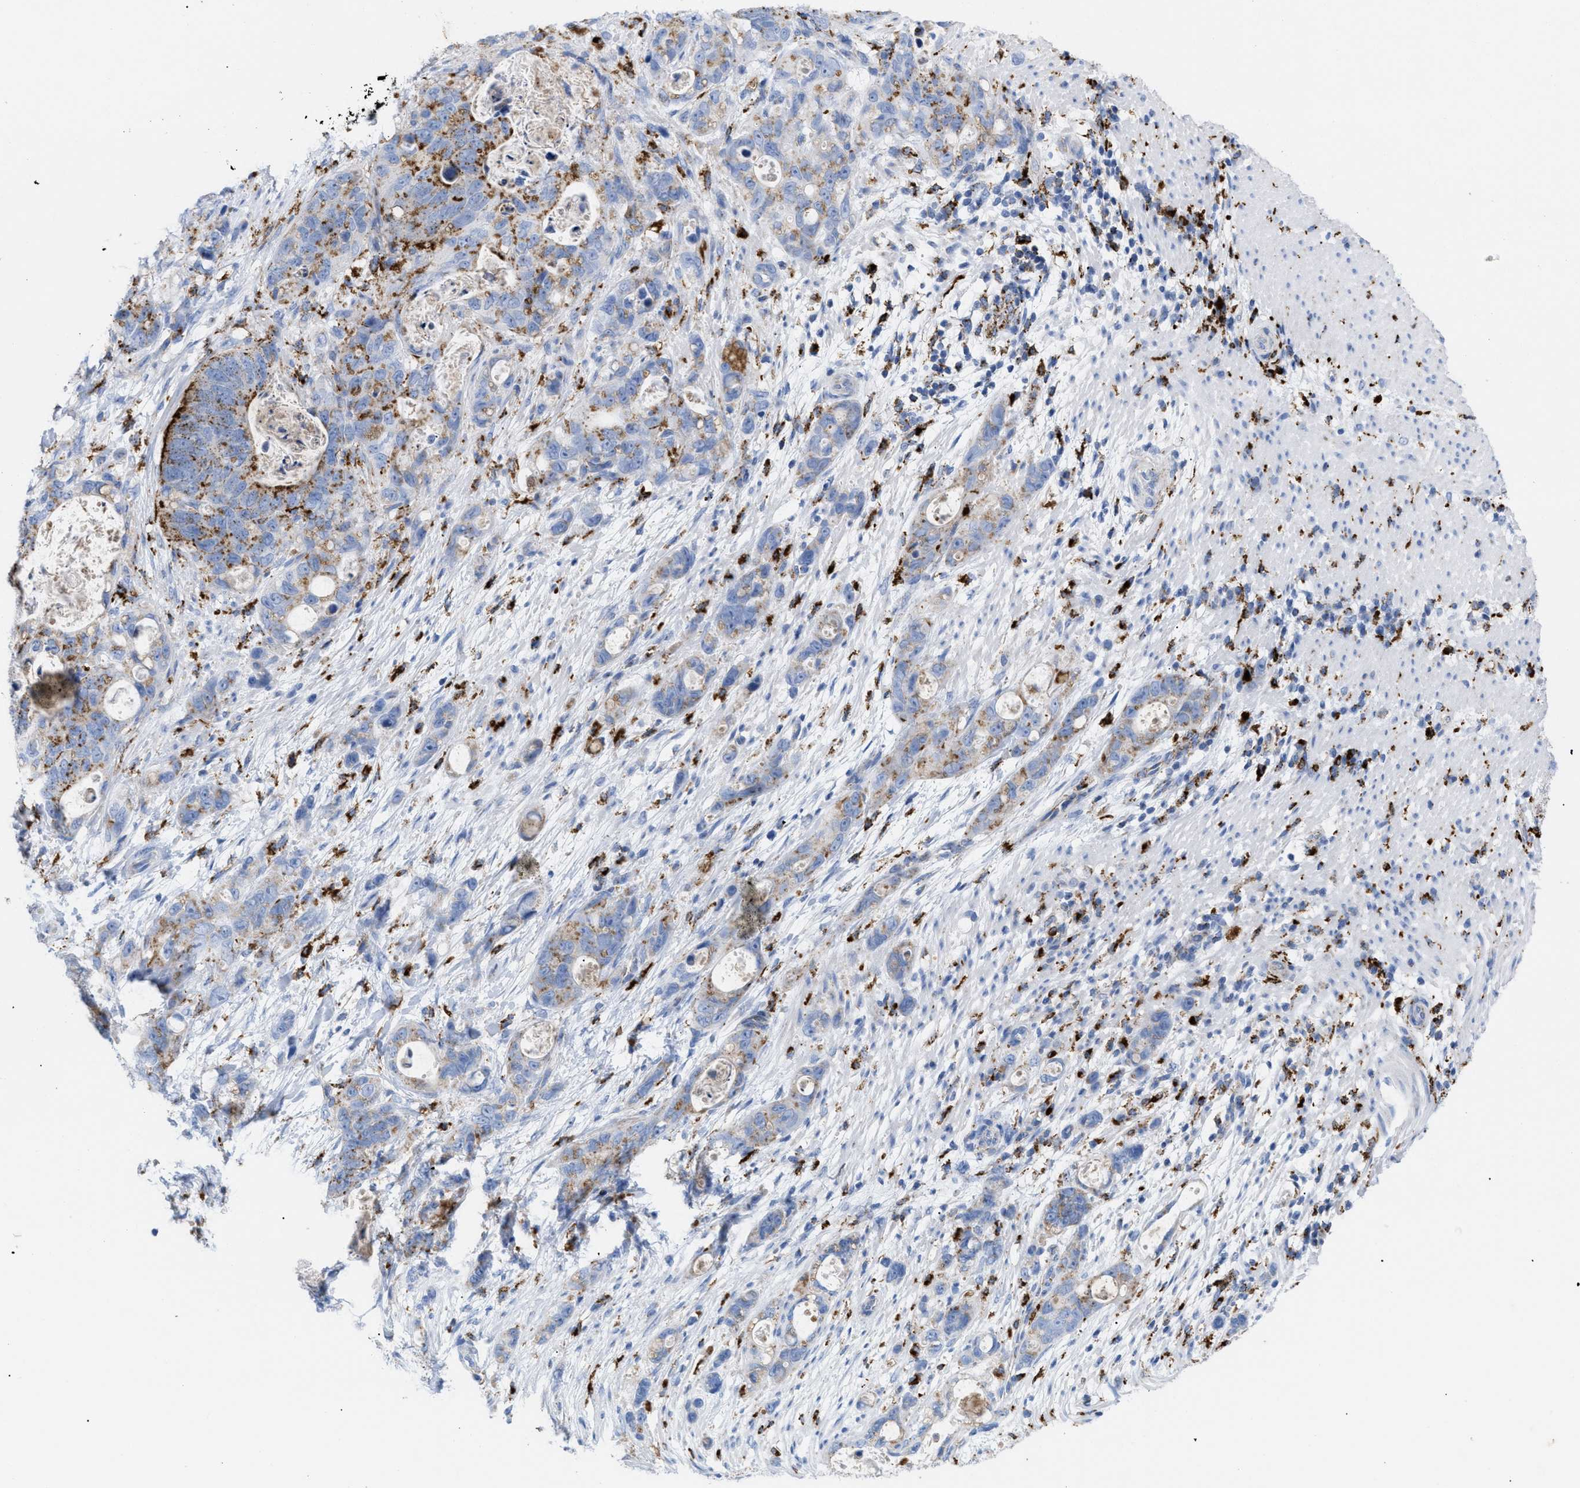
{"staining": {"intensity": "moderate", "quantity": ">75%", "location": "cytoplasmic/membranous"}, "tissue": "stomach cancer", "cell_type": "Tumor cells", "image_type": "cancer", "snomed": [{"axis": "morphology", "description": "Normal tissue, NOS"}, {"axis": "morphology", "description": "Adenocarcinoma, NOS"}, {"axis": "topography", "description": "Stomach"}], "caption": "Tumor cells exhibit moderate cytoplasmic/membranous staining in approximately >75% of cells in stomach adenocarcinoma.", "gene": "DRAM2", "patient": {"sex": "female", "age": 89}}